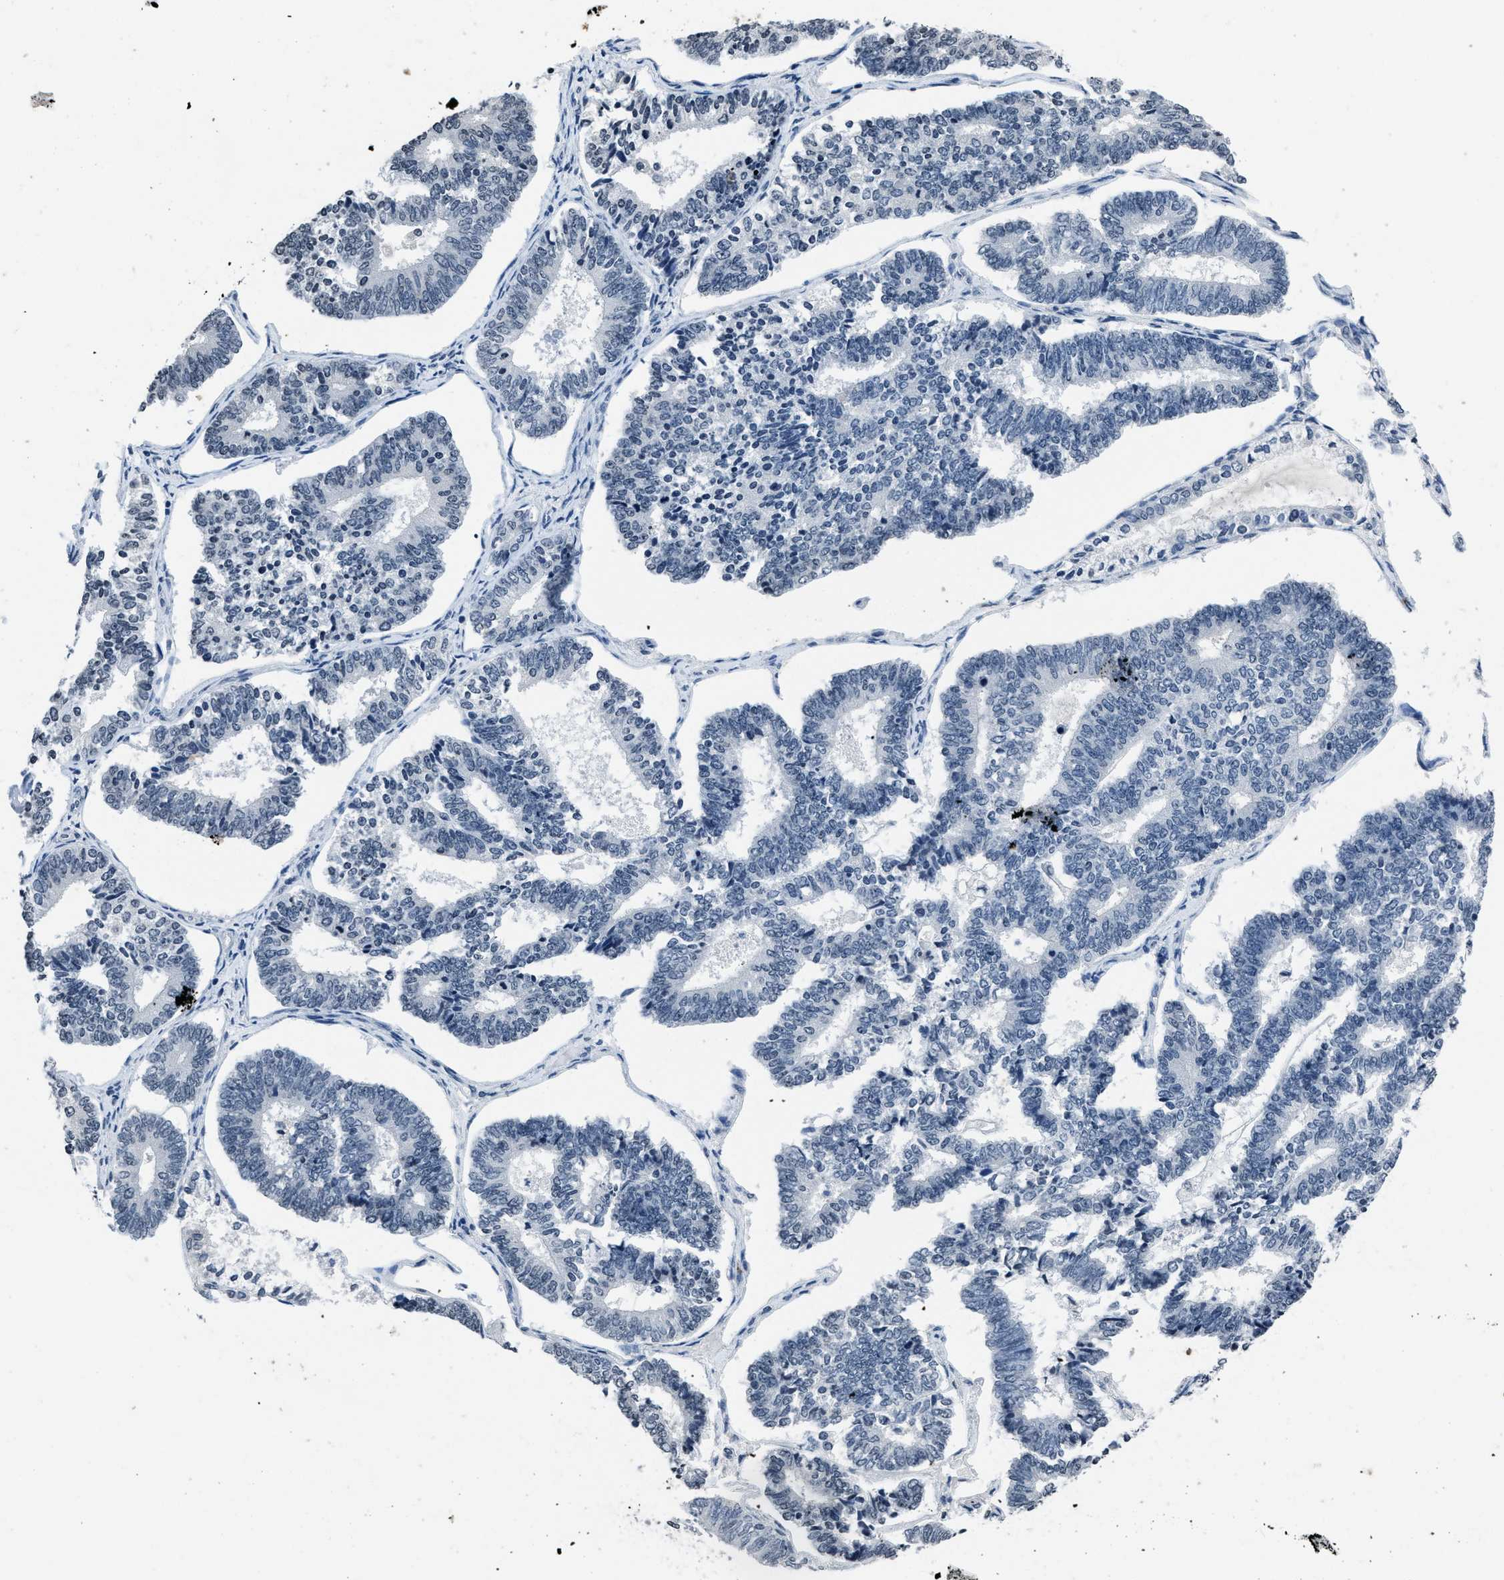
{"staining": {"intensity": "negative", "quantity": "none", "location": "none"}, "tissue": "endometrial cancer", "cell_type": "Tumor cells", "image_type": "cancer", "snomed": [{"axis": "morphology", "description": "Adenocarcinoma, NOS"}, {"axis": "topography", "description": "Endometrium"}], "caption": "High magnification brightfield microscopy of endometrial adenocarcinoma stained with DAB (3,3'-diaminobenzidine) (brown) and counterstained with hematoxylin (blue): tumor cells show no significant expression. (Stains: DAB immunohistochemistry (IHC) with hematoxylin counter stain, Microscopy: brightfield microscopy at high magnification).", "gene": "ITGA2B", "patient": {"sex": "female", "age": 70}}